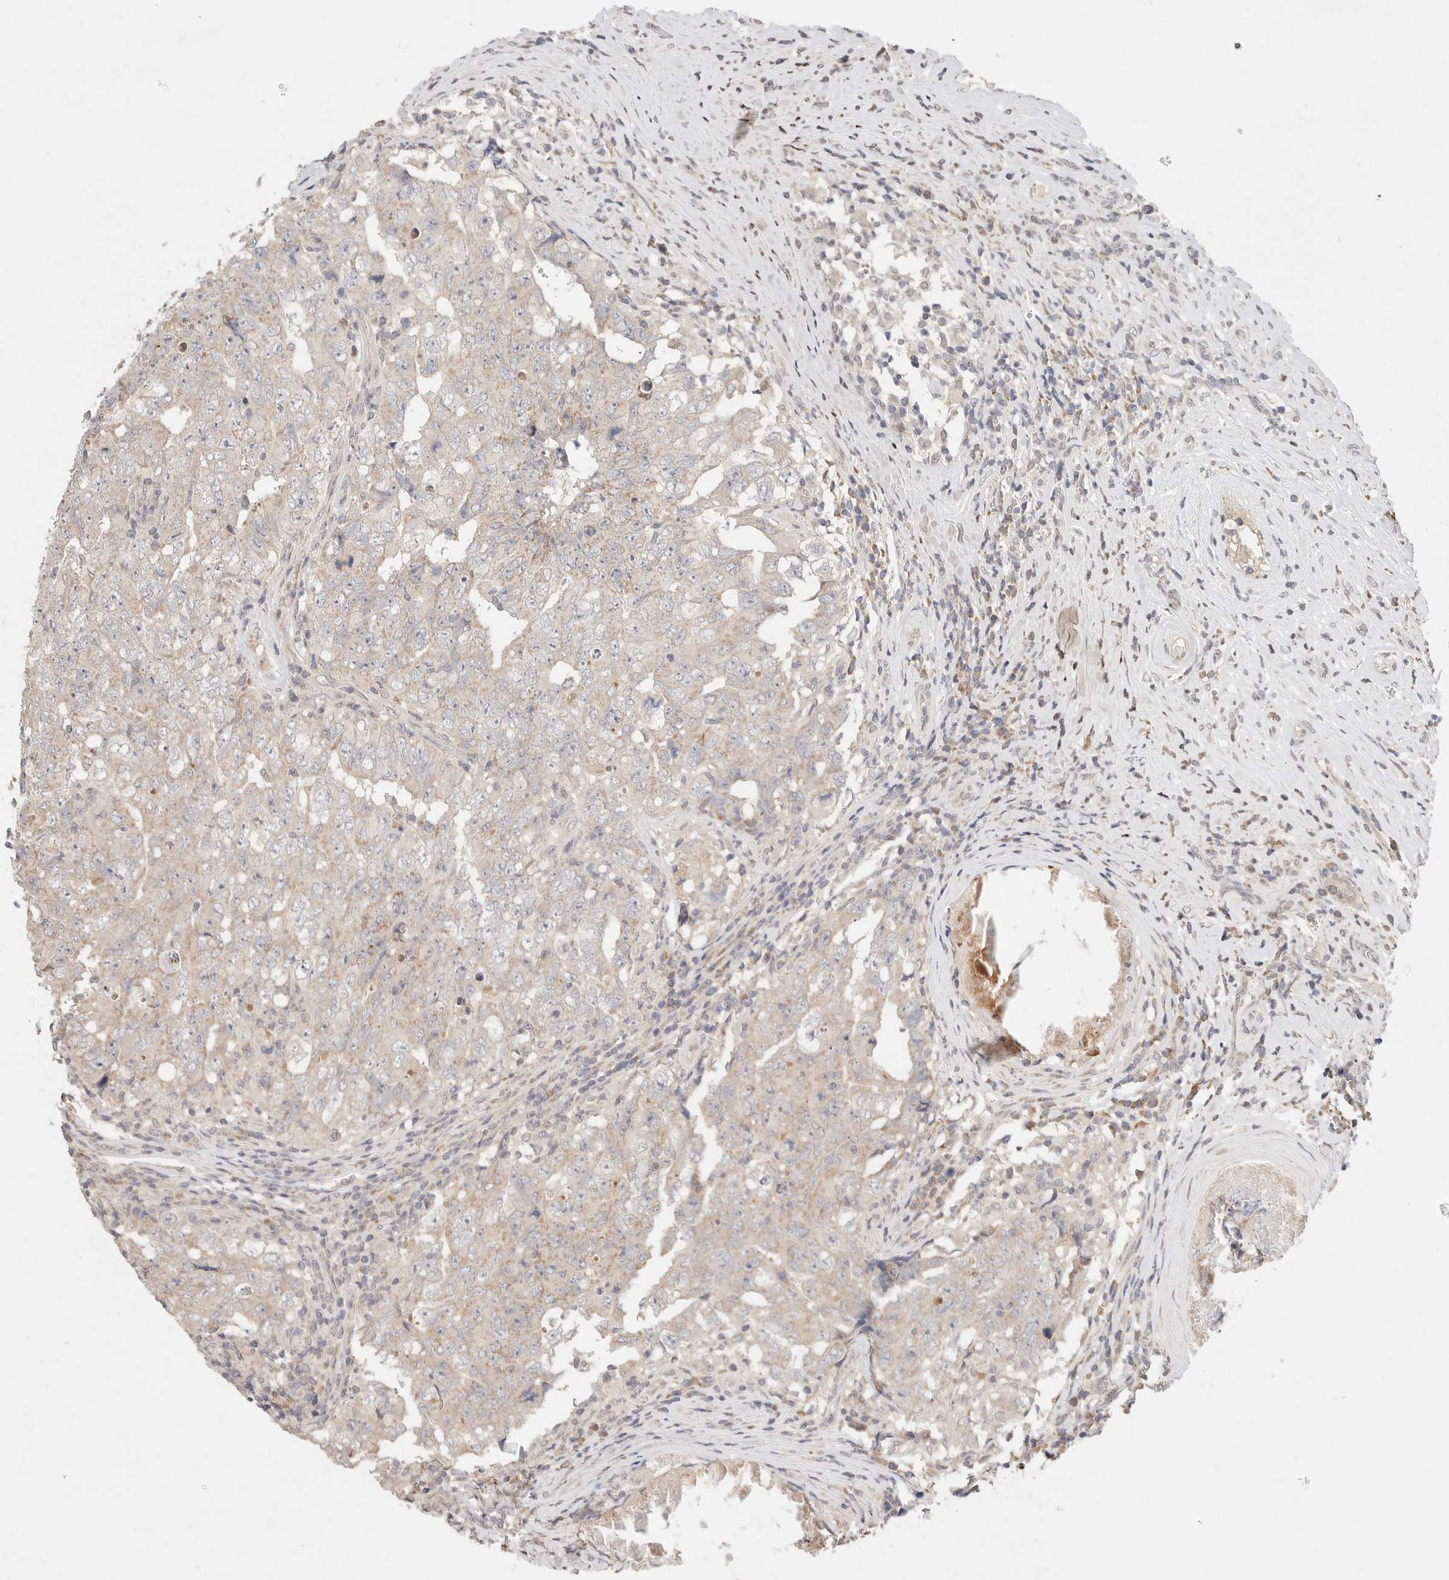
{"staining": {"intensity": "negative", "quantity": "none", "location": "none"}, "tissue": "testis cancer", "cell_type": "Tumor cells", "image_type": "cancer", "snomed": [{"axis": "morphology", "description": "Carcinoma, Embryonal, NOS"}, {"axis": "topography", "description": "Testis"}], "caption": "A high-resolution image shows immunohistochemistry (IHC) staining of testis cancer (embryonal carcinoma), which demonstrates no significant positivity in tumor cells.", "gene": "ERI3", "patient": {"sex": "male", "age": 26}}